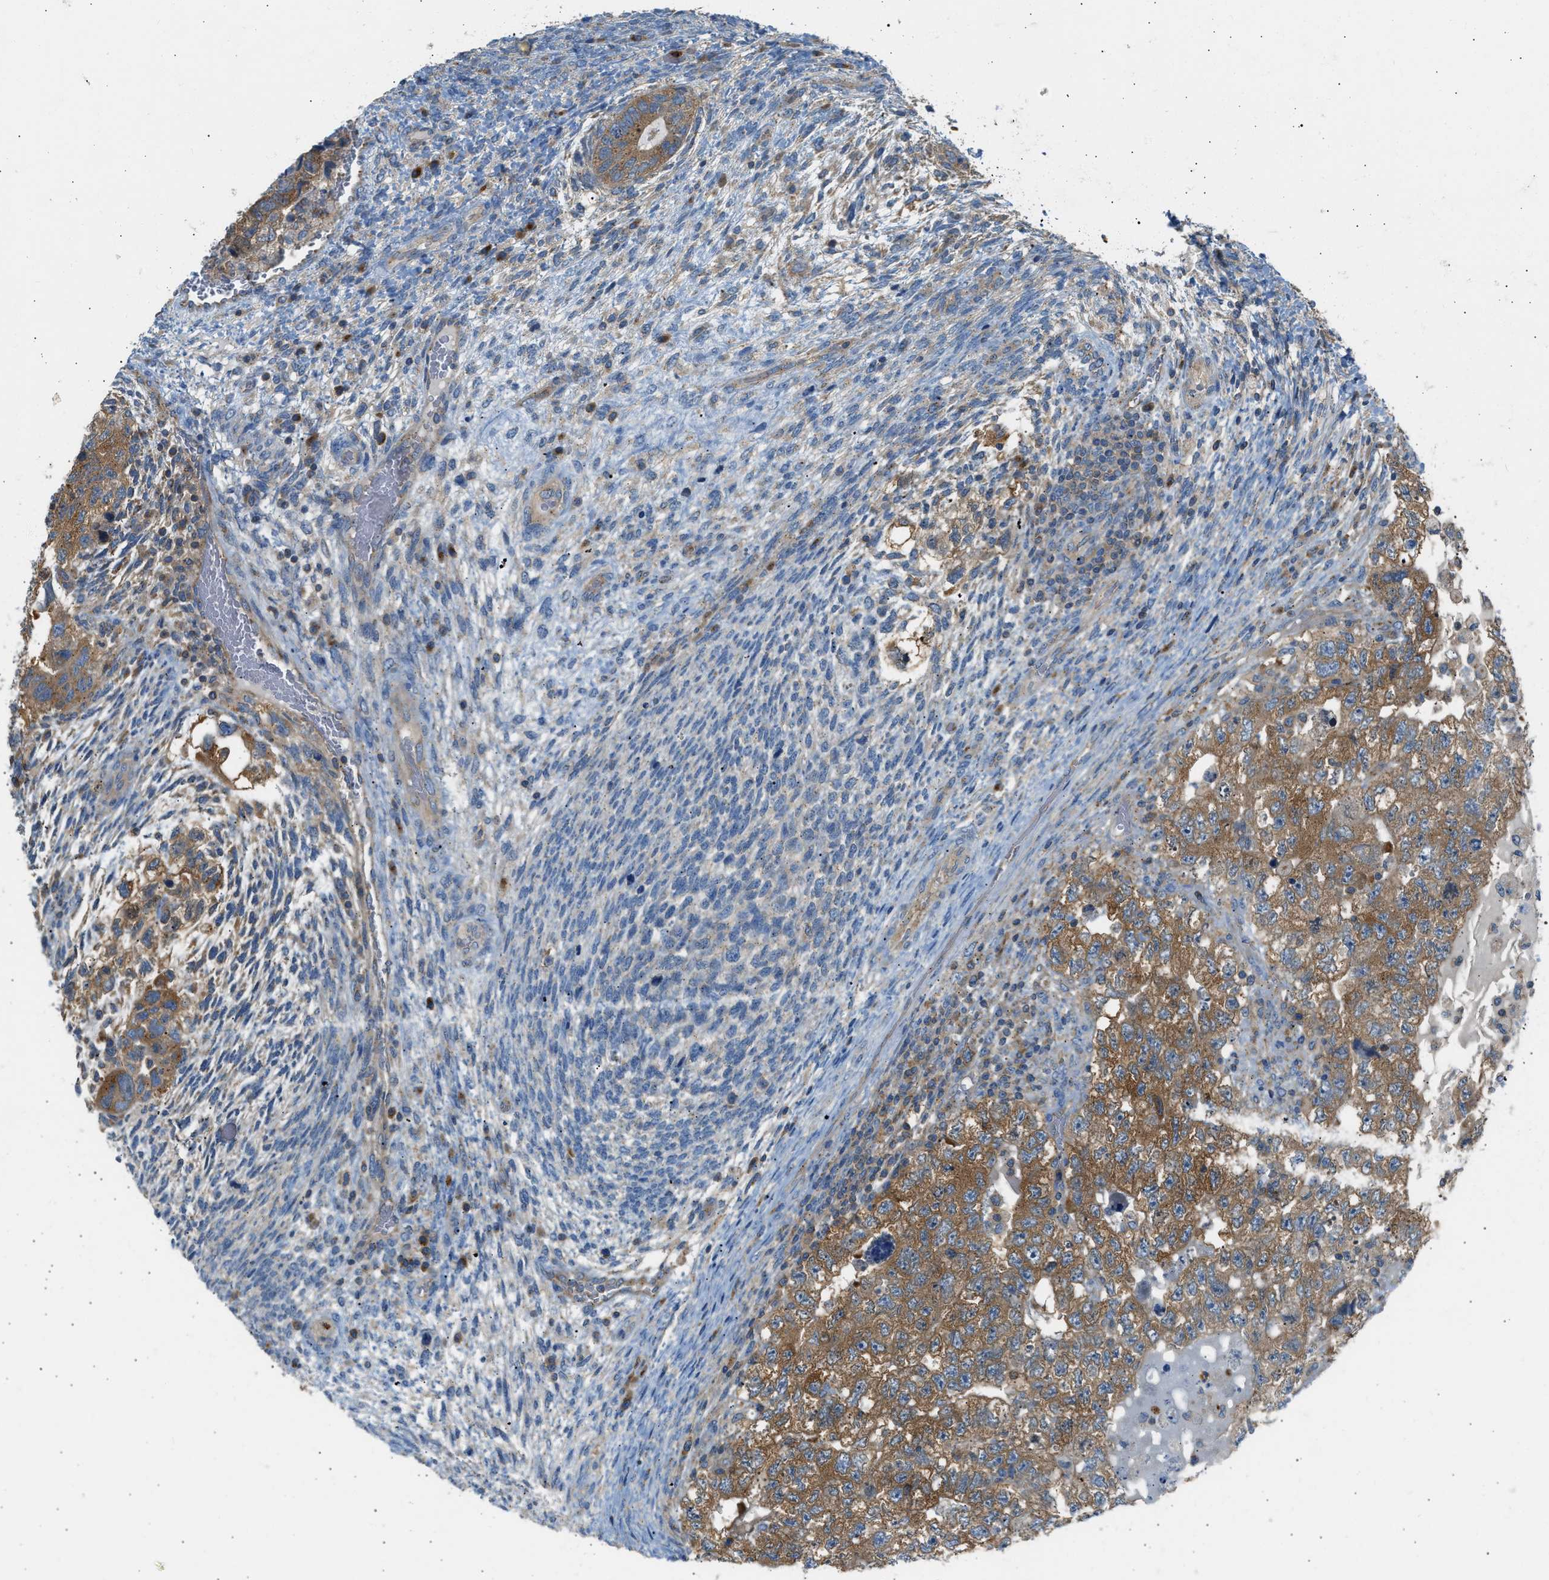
{"staining": {"intensity": "moderate", "quantity": ">75%", "location": "cytoplasmic/membranous"}, "tissue": "testis cancer", "cell_type": "Tumor cells", "image_type": "cancer", "snomed": [{"axis": "morphology", "description": "Carcinoma, Embryonal, NOS"}, {"axis": "topography", "description": "Testis"}], "caption": "This image displays testis embryonal carcinoma stained with immunohistochemistry (IHC) to label a protein in brown. The cytoplasmic/membranous of tumor cells show moderate positivity for the protein. Nuclei are counter-stained blue.", "gene": "TRIM50", "patient": {"sex": "male", "age": 36}}